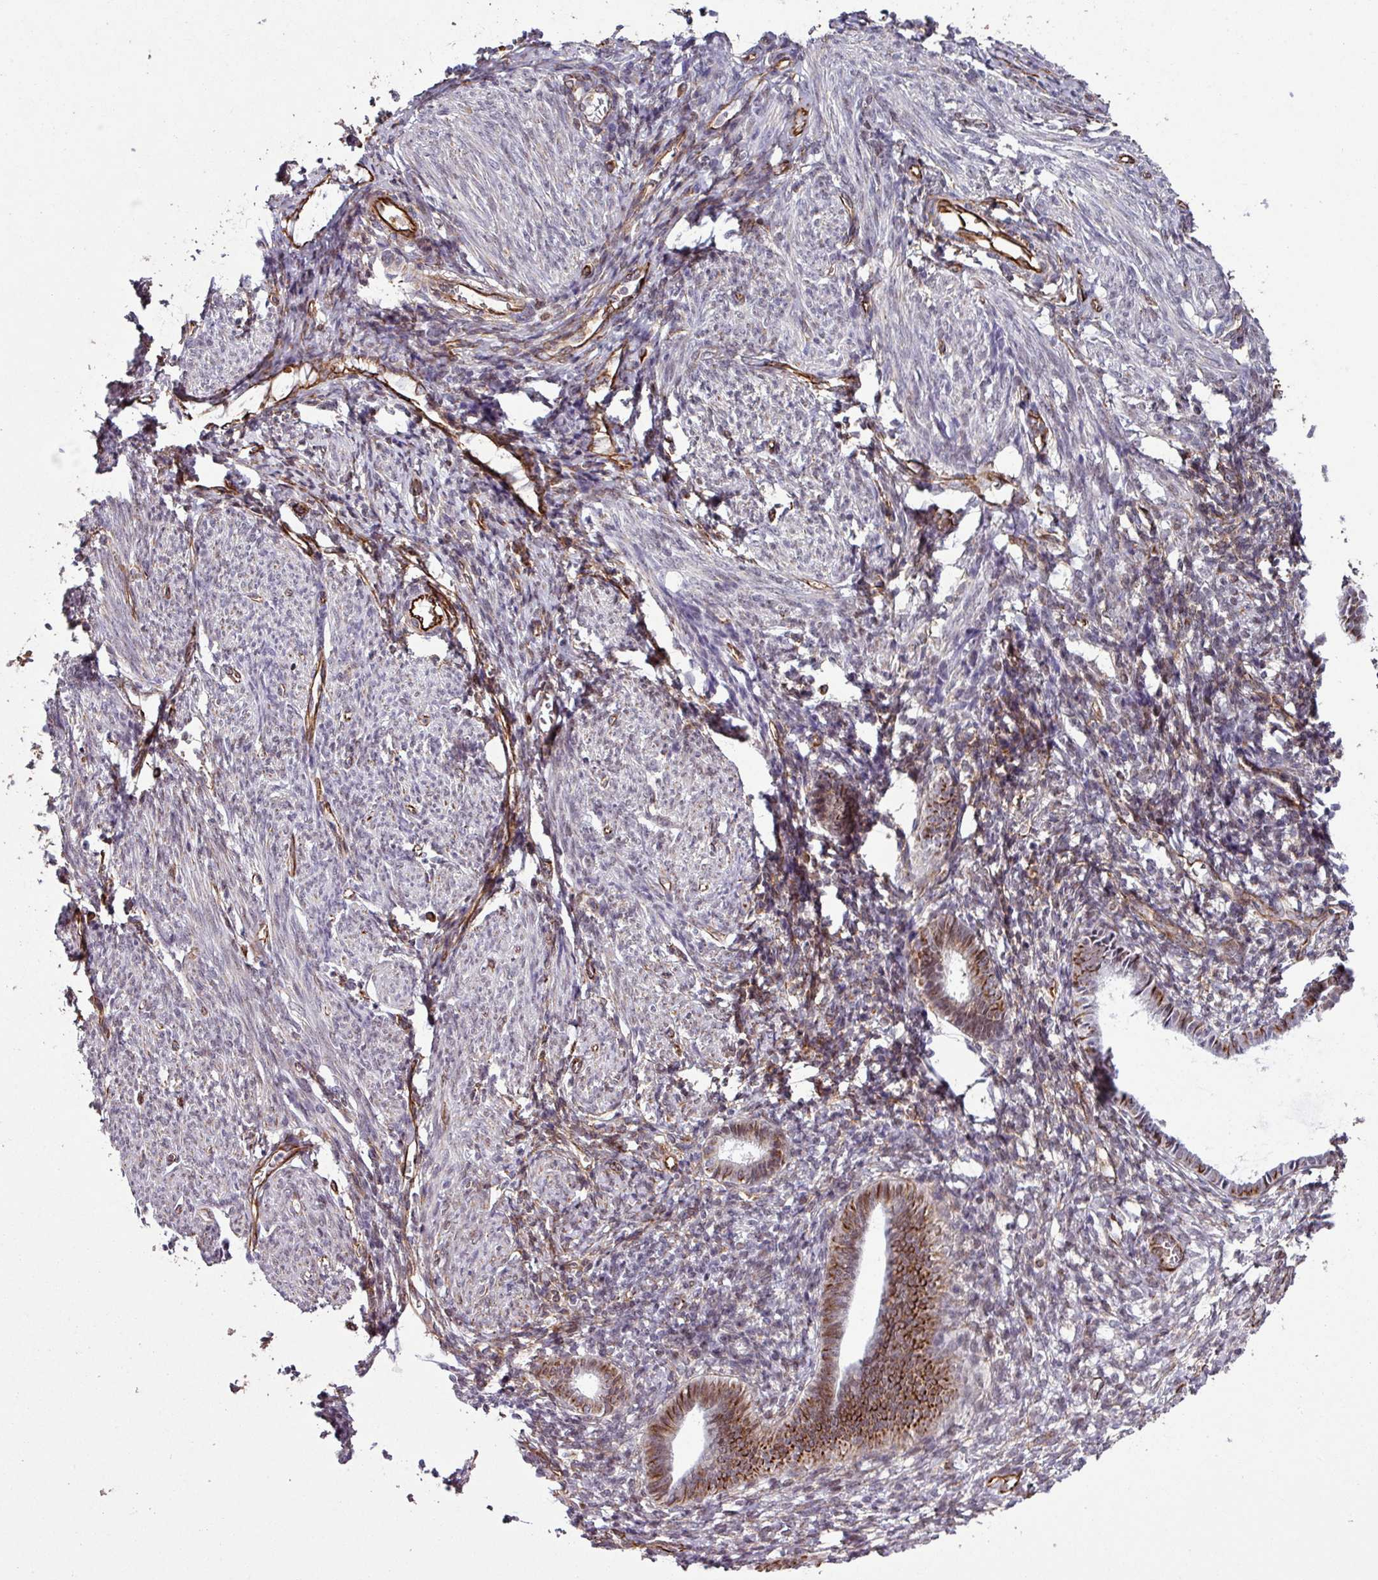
{"staining": {"intensity": "weak", "quantity": "<25%", "location": "cytoplasmic/membranous"}, "tissue": "endometrium", "cell_type": "Cells in endometrial stroma", "image_type": "normal", "snomed": [{"axis": "morphology", "description": "Normal tissue, NOS"}, {"axis": "morphology", "description": "Adenocarcinoma, NOS"}, {"axis": "topography", "description": "Endometrium"}], "caption": "Immunohistochemistry (IHC) of benign endometrium reveals no expression in cells in endometrial stroma. (DAB immunohistochemistry (IHC), high magnification).", "gene": "CHD3", "patient": {"sex": "female", "age": 57}}